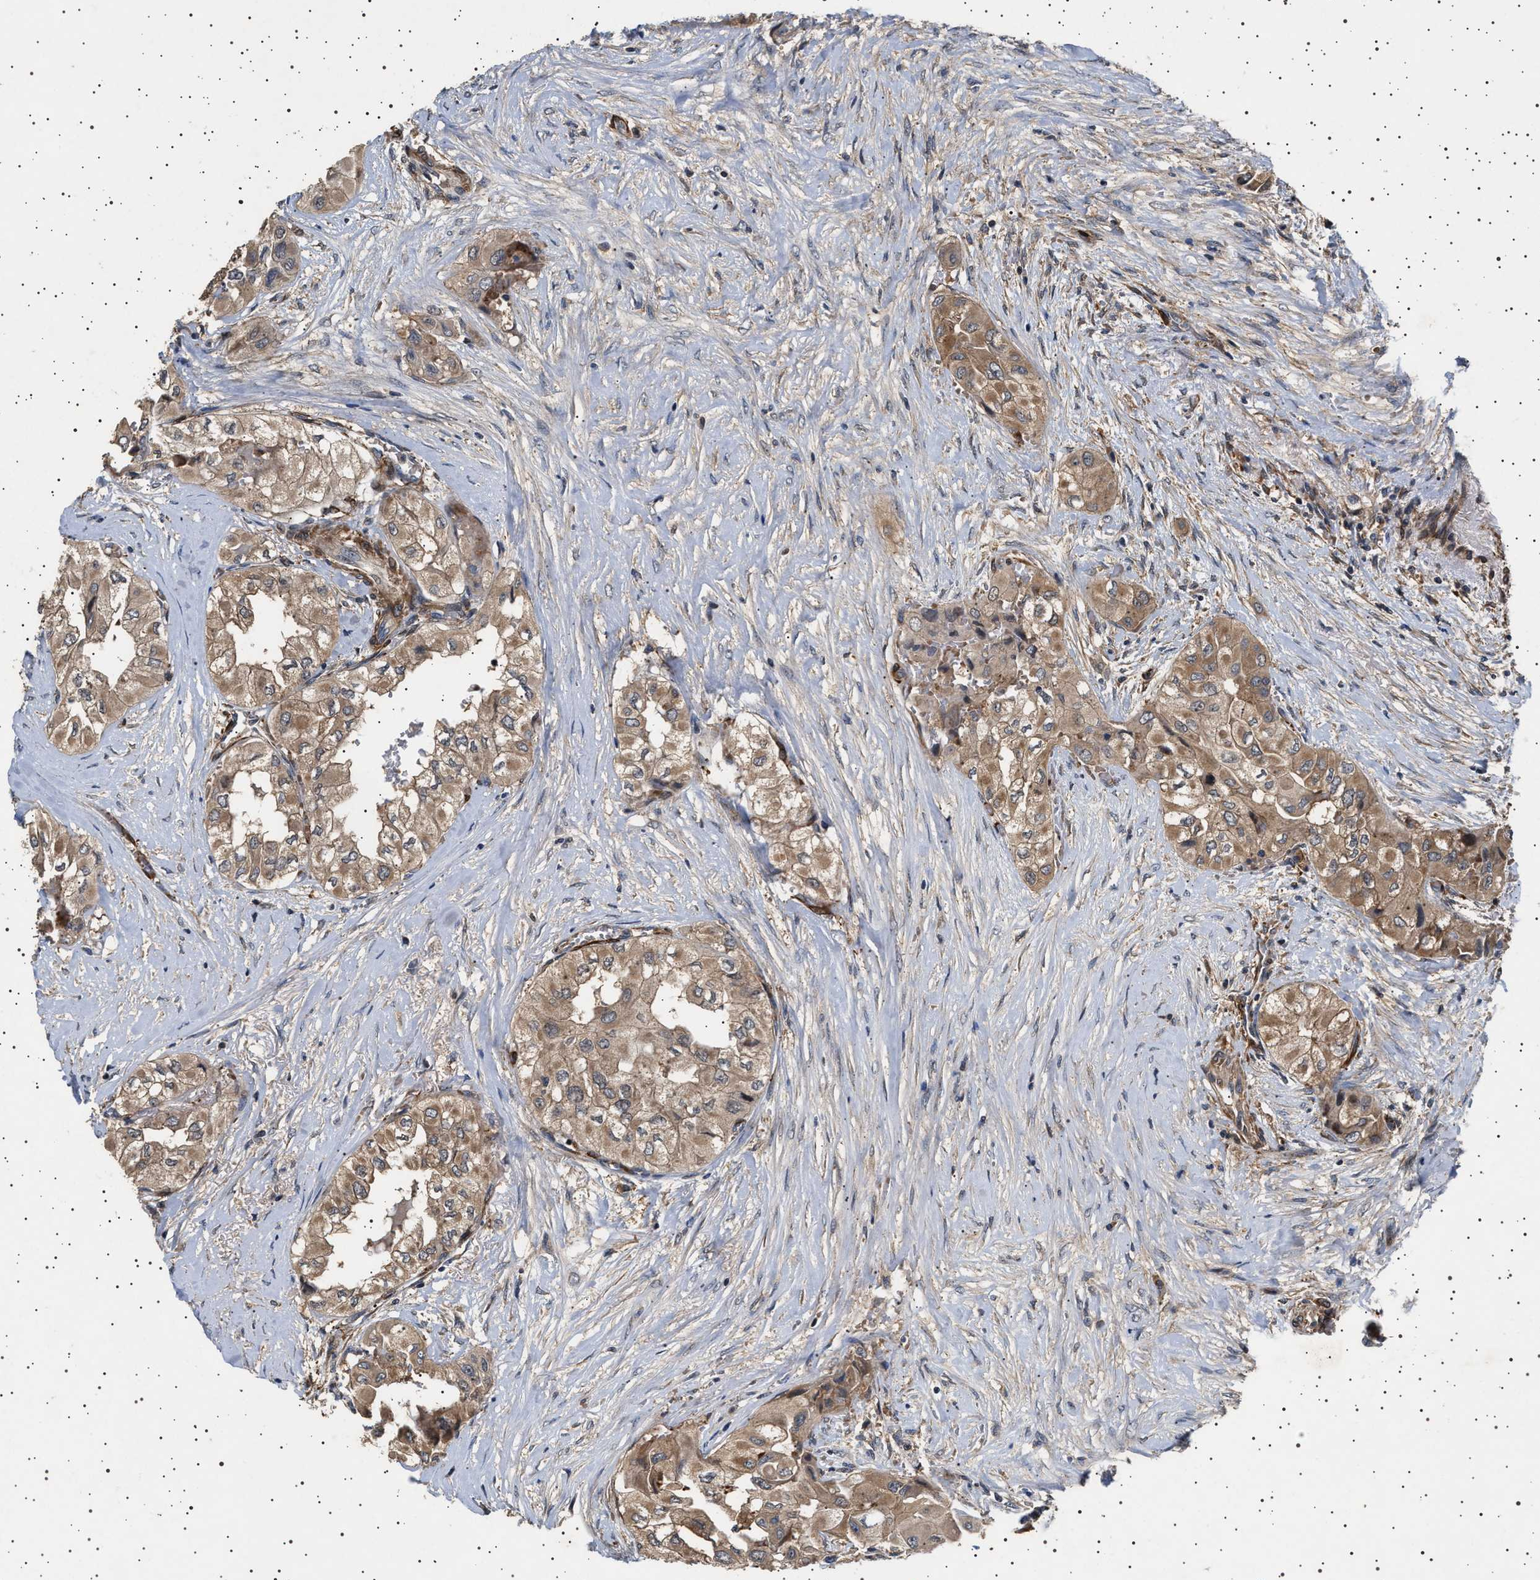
{"staining": {"intensity": "weak", "quantity": ">75%", "location": "cytoplasmic/membranous"}, "tissue": "thyroid cancer", "cell_type": "Tumor cells", "image_type": "cancer", "snomed": [{"axis": "morphology", "description": "Papillary adenocarcinoma, NOS"}, {"axis": "topography", "description": "Thyroid gland"}], "caption": "Protein staining by immunohistochemistry (IHC) shows weak cytoplasmic/membranous positivity in approximately >75% of tumor cells in papillary adenocarcinoma (thyroid).", "gene": "GUCY1B1", "patient": {"sex": "female", "age": 59}}